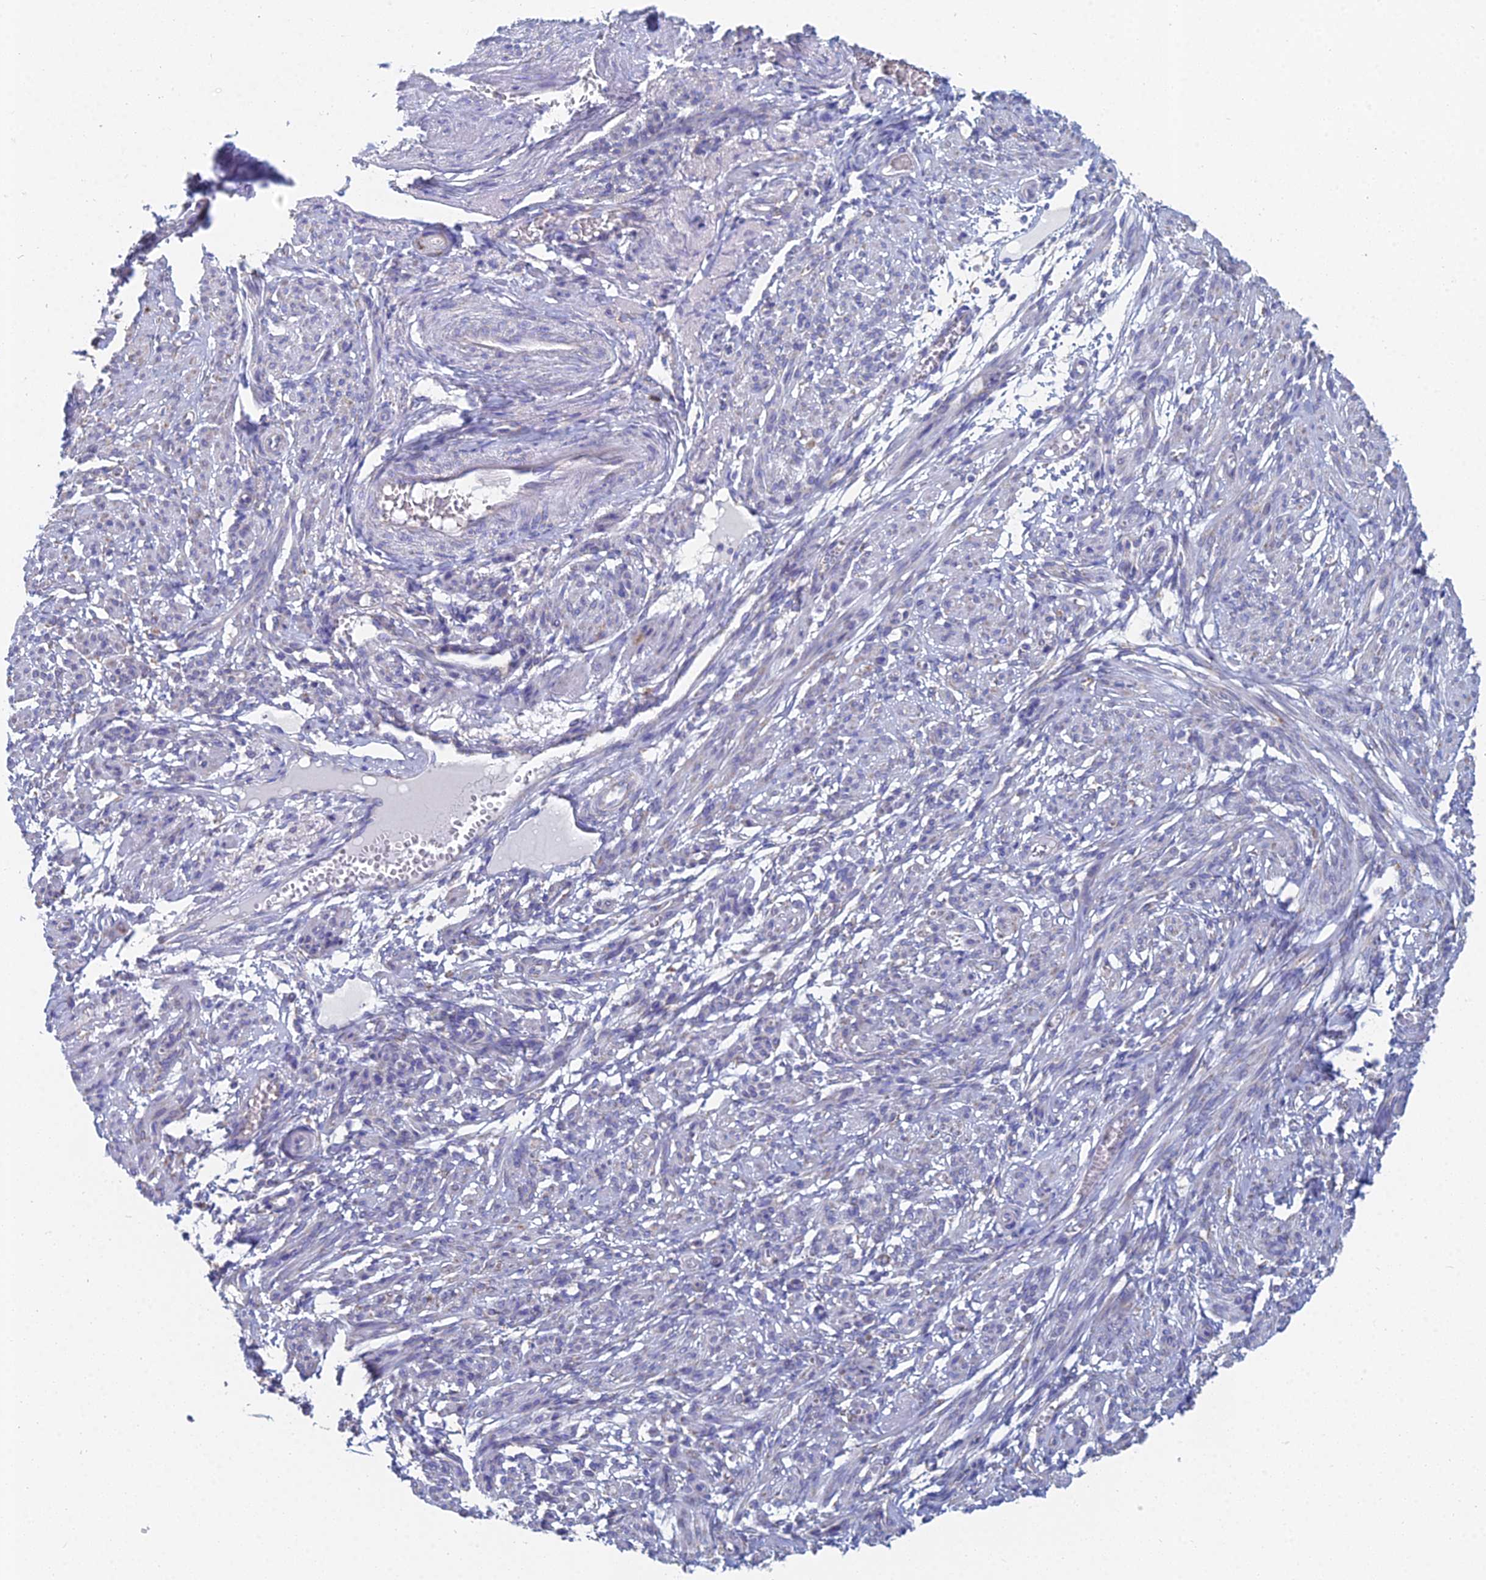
{"staining": {"intensity": "negative", "quantity": "none", "location": "none"}, "tissue": "smooth muscle", "cell_type": "Smooth muscle cells", "image_type": "normal", "snomed": [{"axis": "morphology", "description": "Normal tissue, NOS"}, {"axis": "topography", "description": "Smooth muscle"}], "caption": "The histopathology image demonstrates no staining of smooth muscle cells in normal smooth muscle.", "gene": "CRACR2B", "patient": {"sex": "female", "age": 39}}